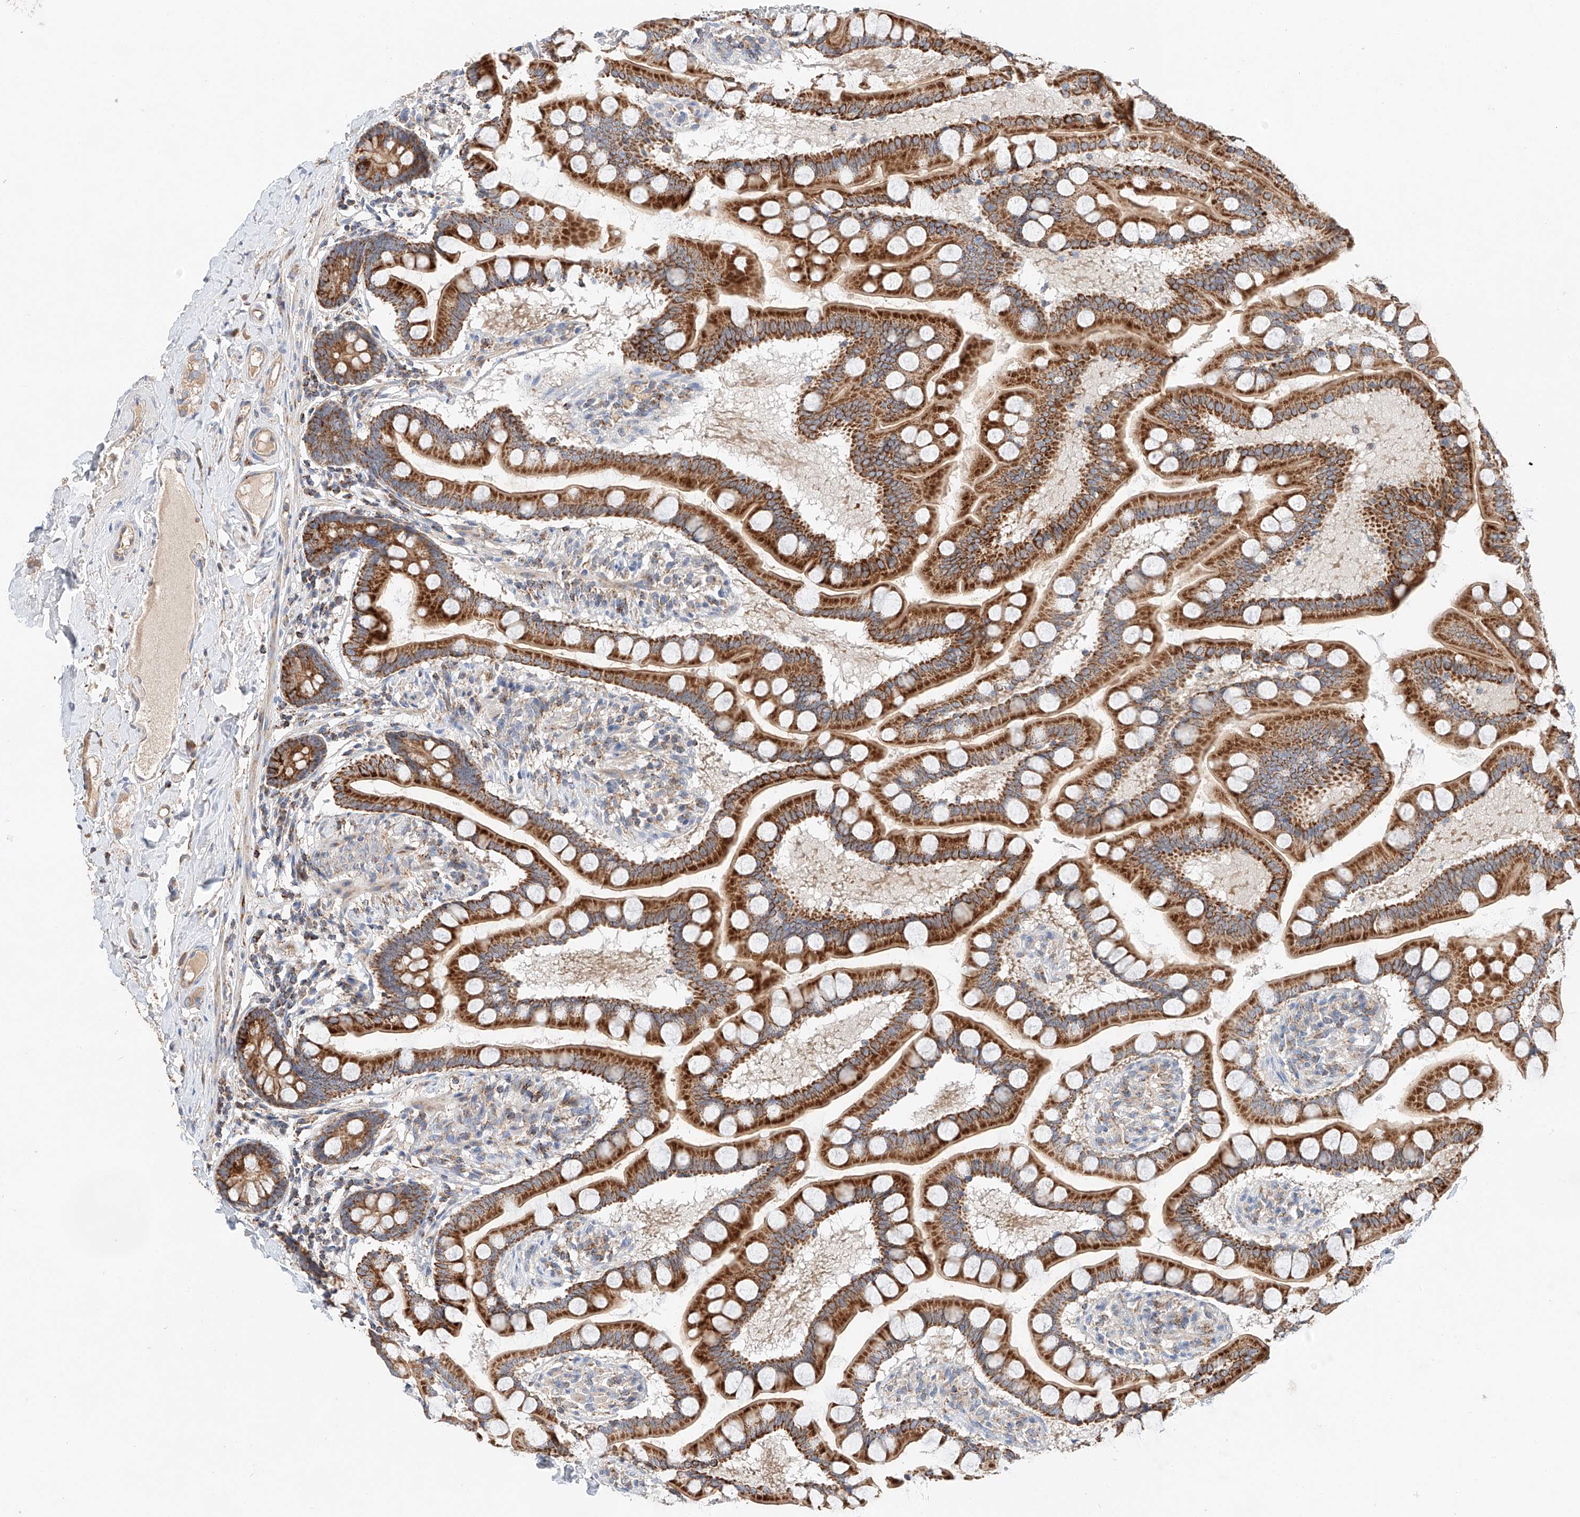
{"staining": {"intensity": "strong", "quantity": ">75%", "location": "cytoplasmic/membranous"}, "tissue": "small intestine", "cell_type": "Glandular cells", "image_type": "normal", "snomed": [{"axis": "morphology", "description": "Normal tissue, NOS"}, {"axis": "topography", "description": "Small intestine"}], "caption": "An IHC photomicrograph of benign tissue is shown. Protein staining in brown shows strong cytoplasmic/membranous positivity in small intestine within glandular cells. (DAB (3,3'-diaminobenzidine) IHC, brown staining for protein, blue staining for nuclei).", "gene": "RUSC1", "patient": {"sex": "male", "age": 41}}